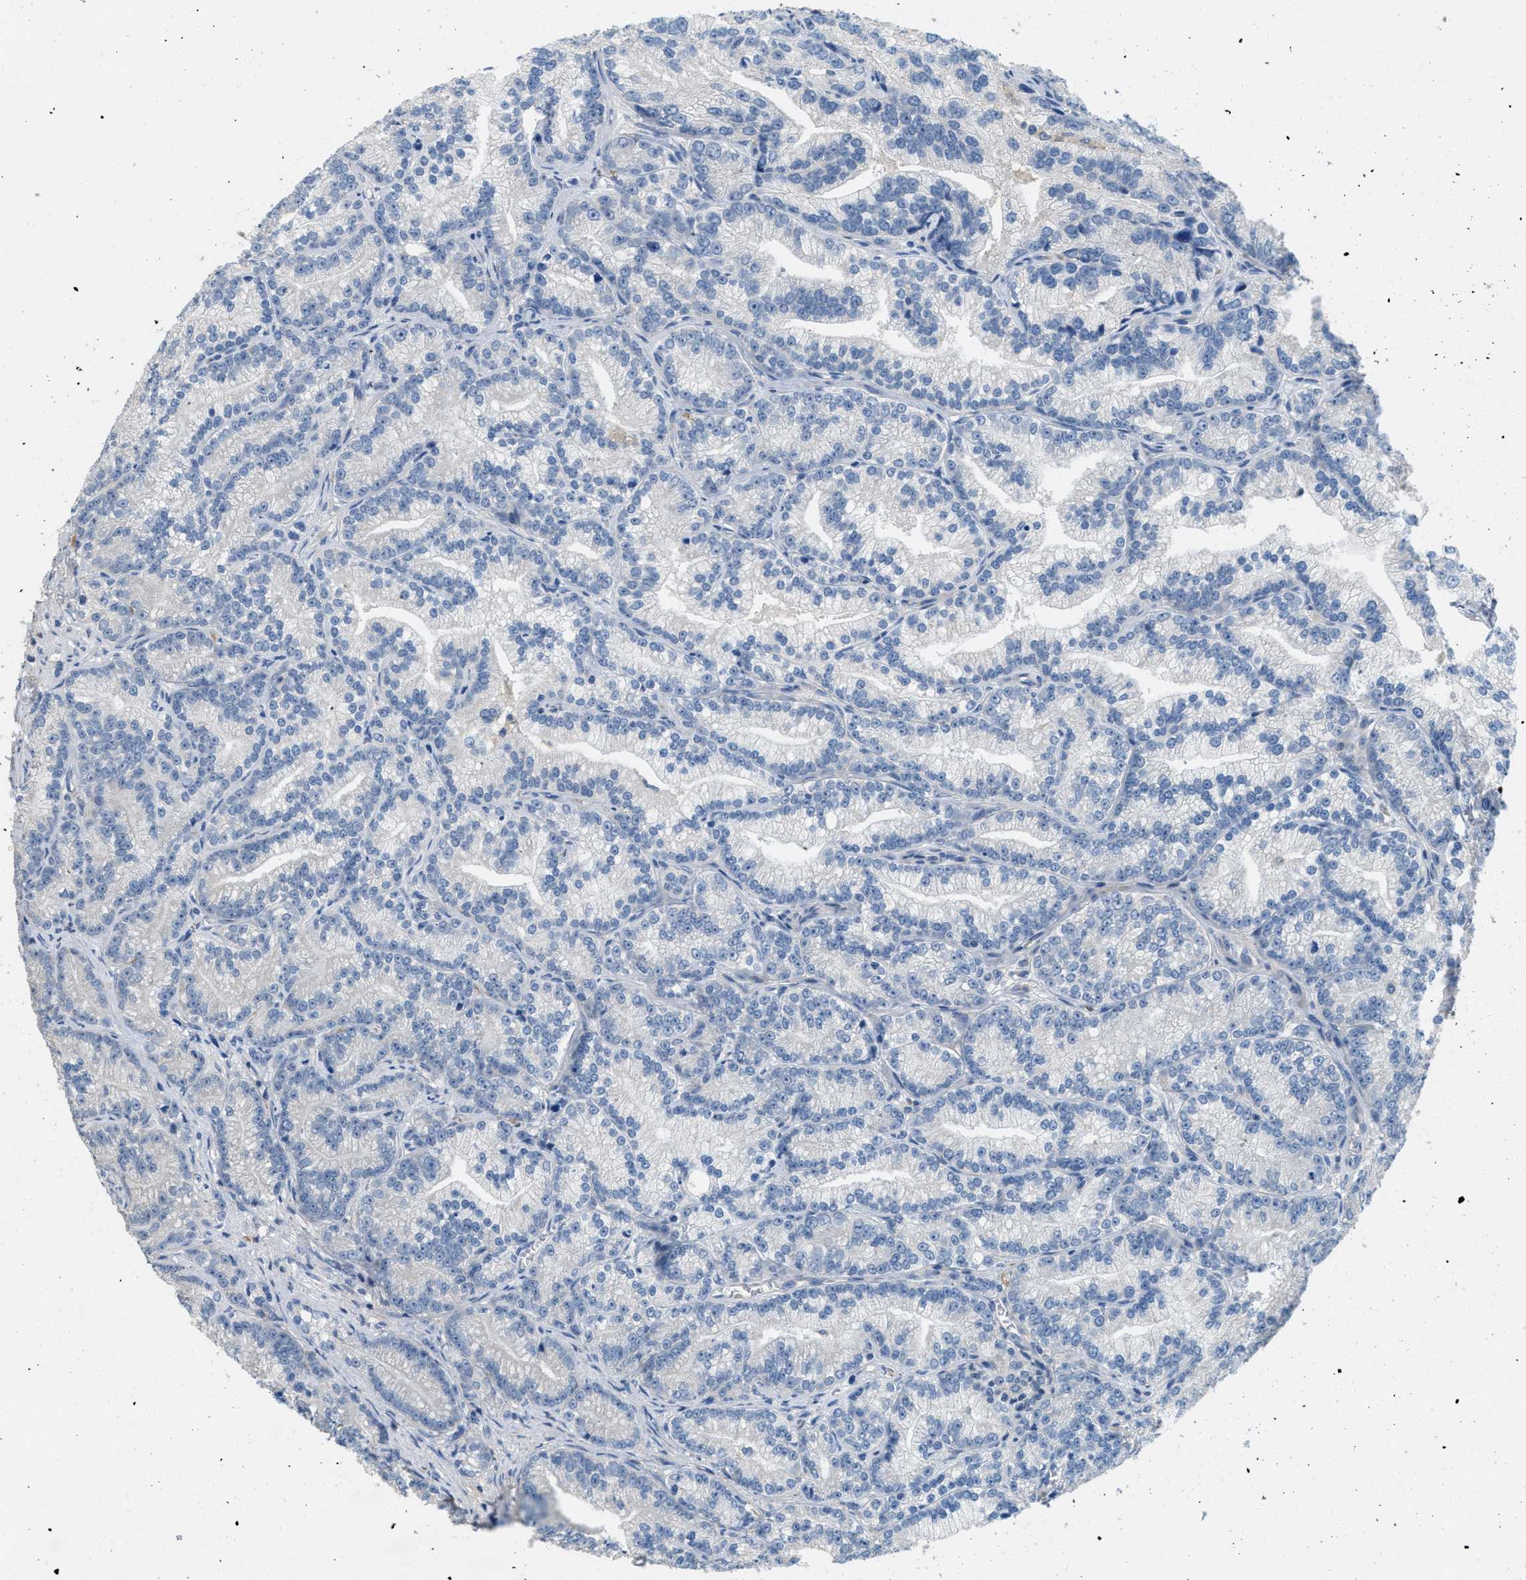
{"staining": {"intensity": "negative", "quantity": "none", "location": "none"}, "tissue": "prostate cancer", "cell_type": "Tumor cells", "image_type": "cancer", "snomed": [{"axis": "morphology", "description": "Adenocarcinoma, Low grade"}, {"axis": "topography", "description": "Prostate"}], "caption": "Immunohistochemistry (IHC) histopathology image of neoplastic tissue: prostate cancer stained with DAB demonstrates no significant protein staining in tumor cells.", "gene": "DGKE", "patient": {"sex": "male", "age": 89}}